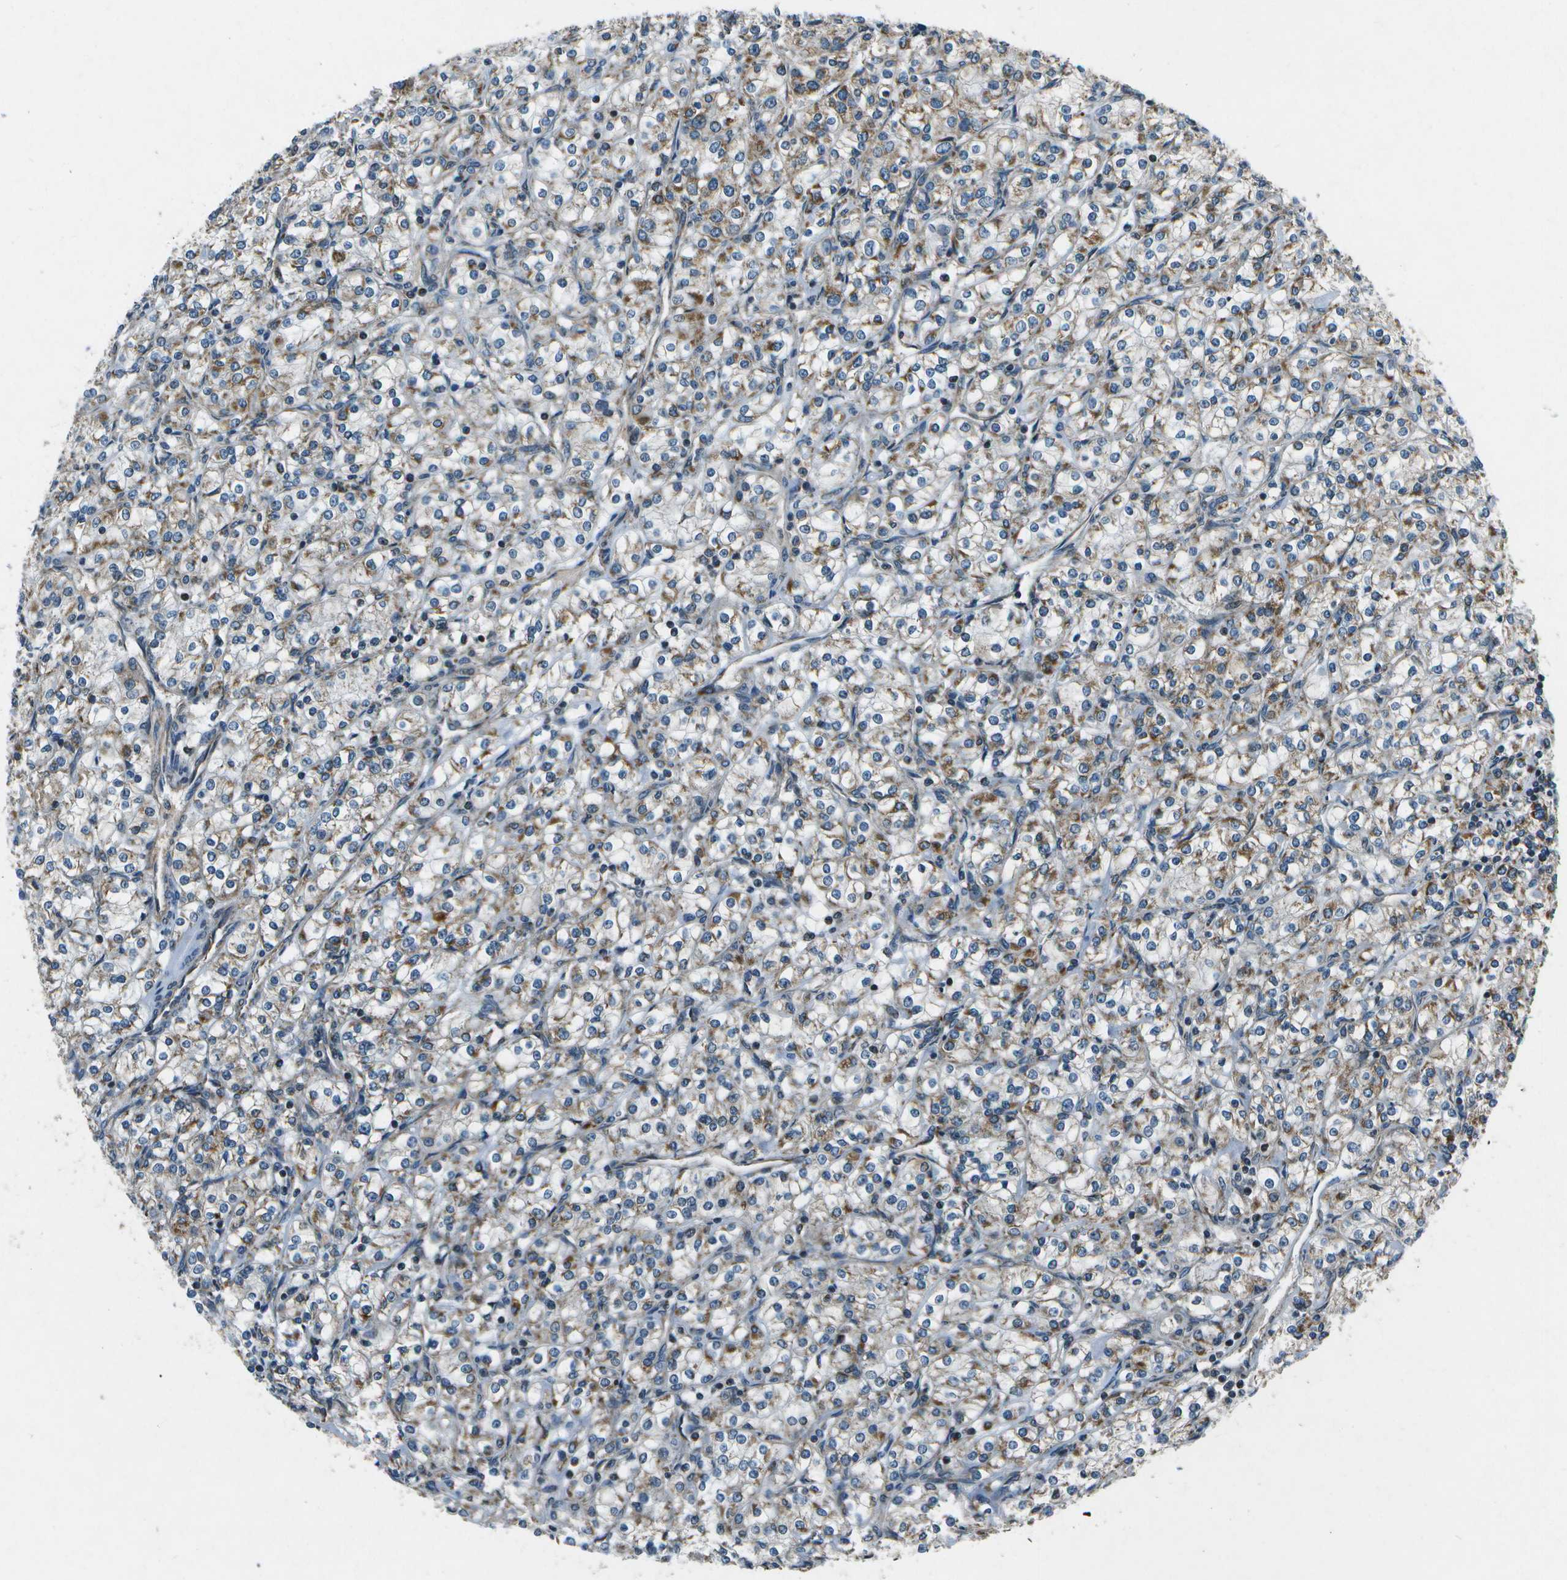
{"staining": {"intensity": "moderate", "quantity": "25%-75%", "location": "cytoplasmic/membranous"}, "tissue": "renal cancer", "cell_type": "Tumor cells", "image_type": "cancer", "snomed": [{"axis": "morphology", "description": "Adenocarcinoma, NOS"}, {"axis": "topography", "description": "Kidney"}], "caption": "Immunohistochemistry (DAB (3,3'-diaminobenzidine)) staining of renal cancer (adenocarcinoma) reveals moderate cytoplasmic/membranous protein expression in about 25%-75% of tumor cells.", "gene": "EIF2AK1", "patient": {"sex": "male", "age": 77}}